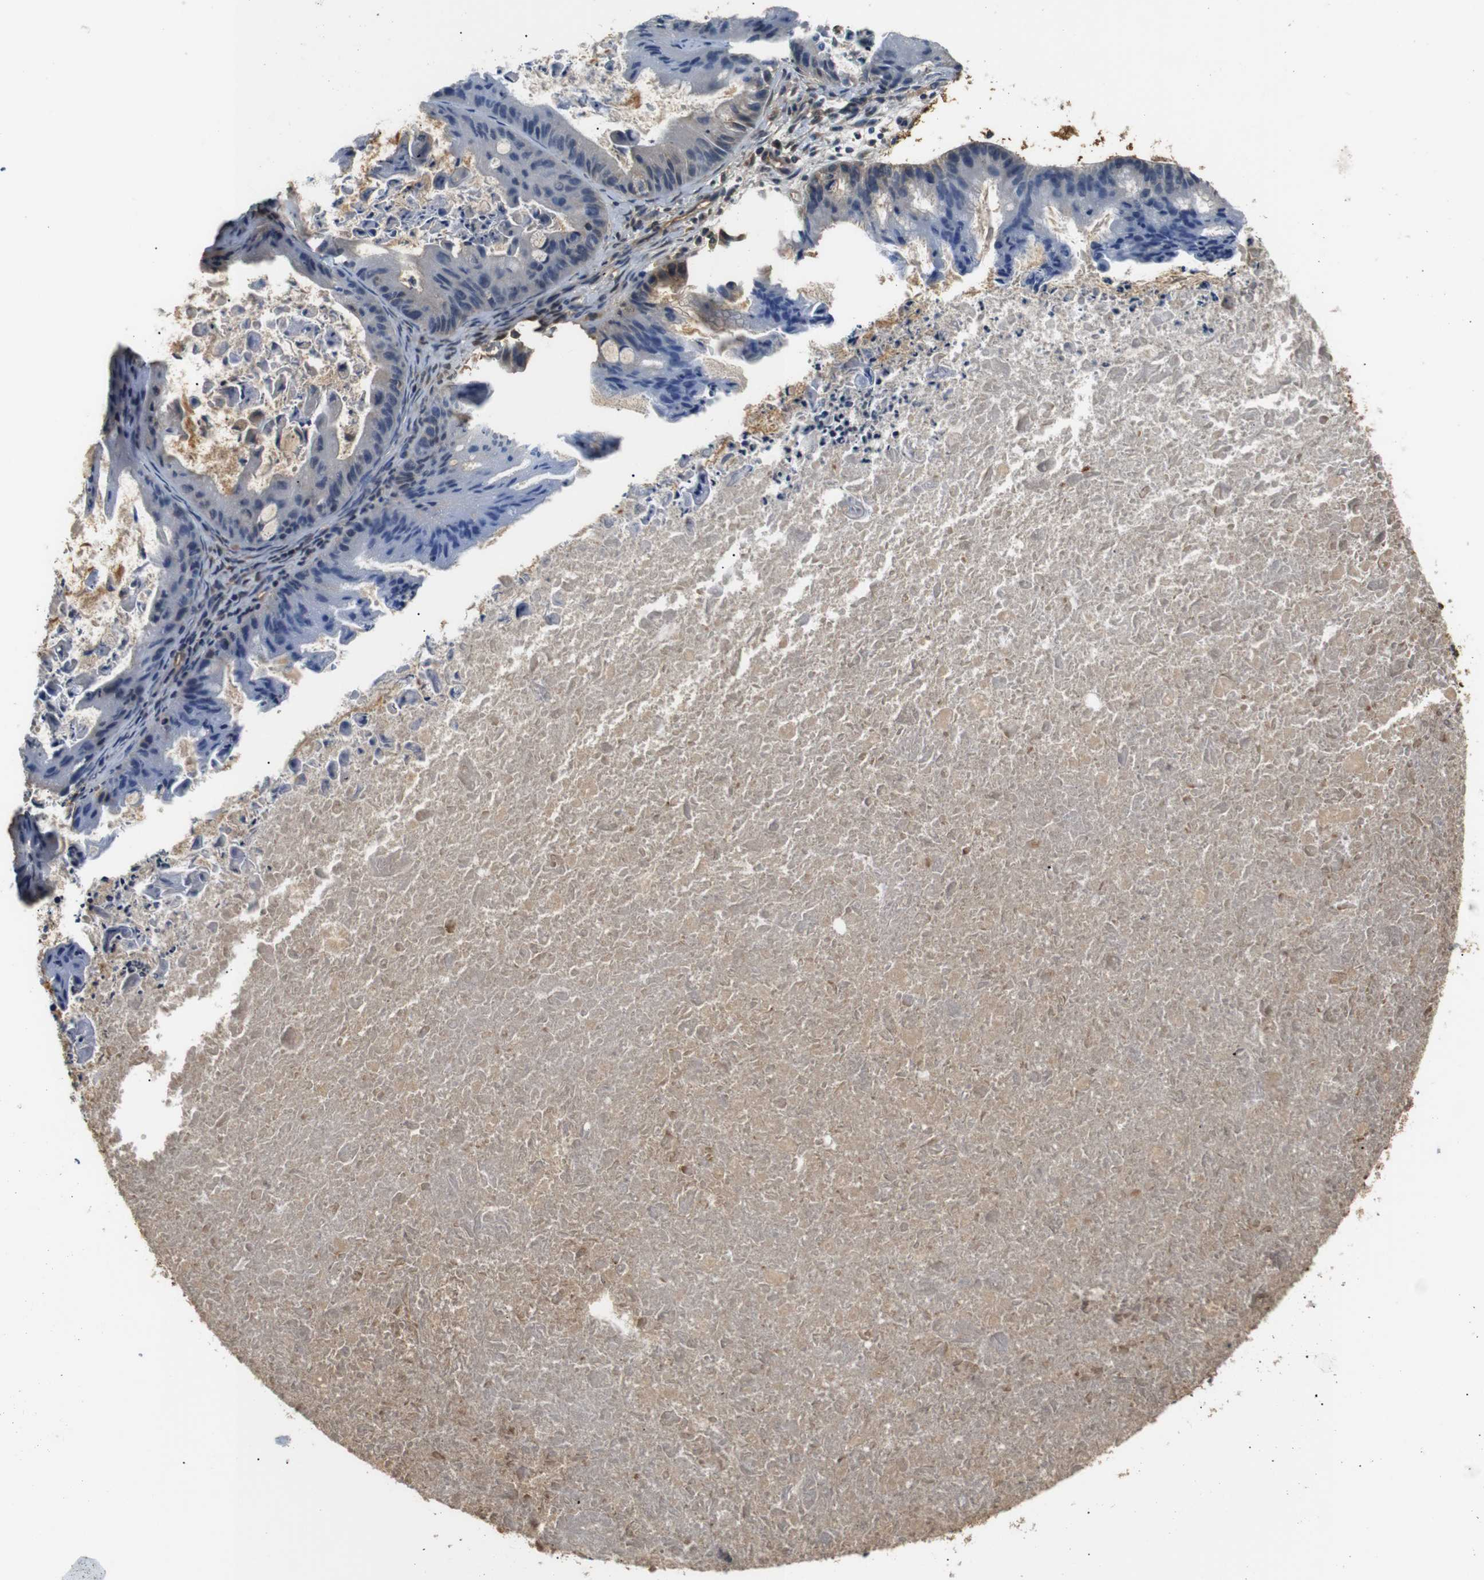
{"staining": {"intensity": "weak", "quantity": "<25%", "location": "cytoplasmic/membranous"}, "tissue": "ovarian cancer", "cell_type": "Tumor cells", "image_type": "cancer", "snomed": [{"axis": "morphology", "description": "Cystadenocarcinoma, mucinous, NOS"}, {"axis": "topography", "description": "Ovary"}], "caption": "IHC photomicrograph of ovarian cancer (mucinous cystadenocarcinoma) stained for a protein (brown), which shows no positivity in tumor cells.", "gene": "LHCGR", "patient": {"sex": "female", "age": 37}}